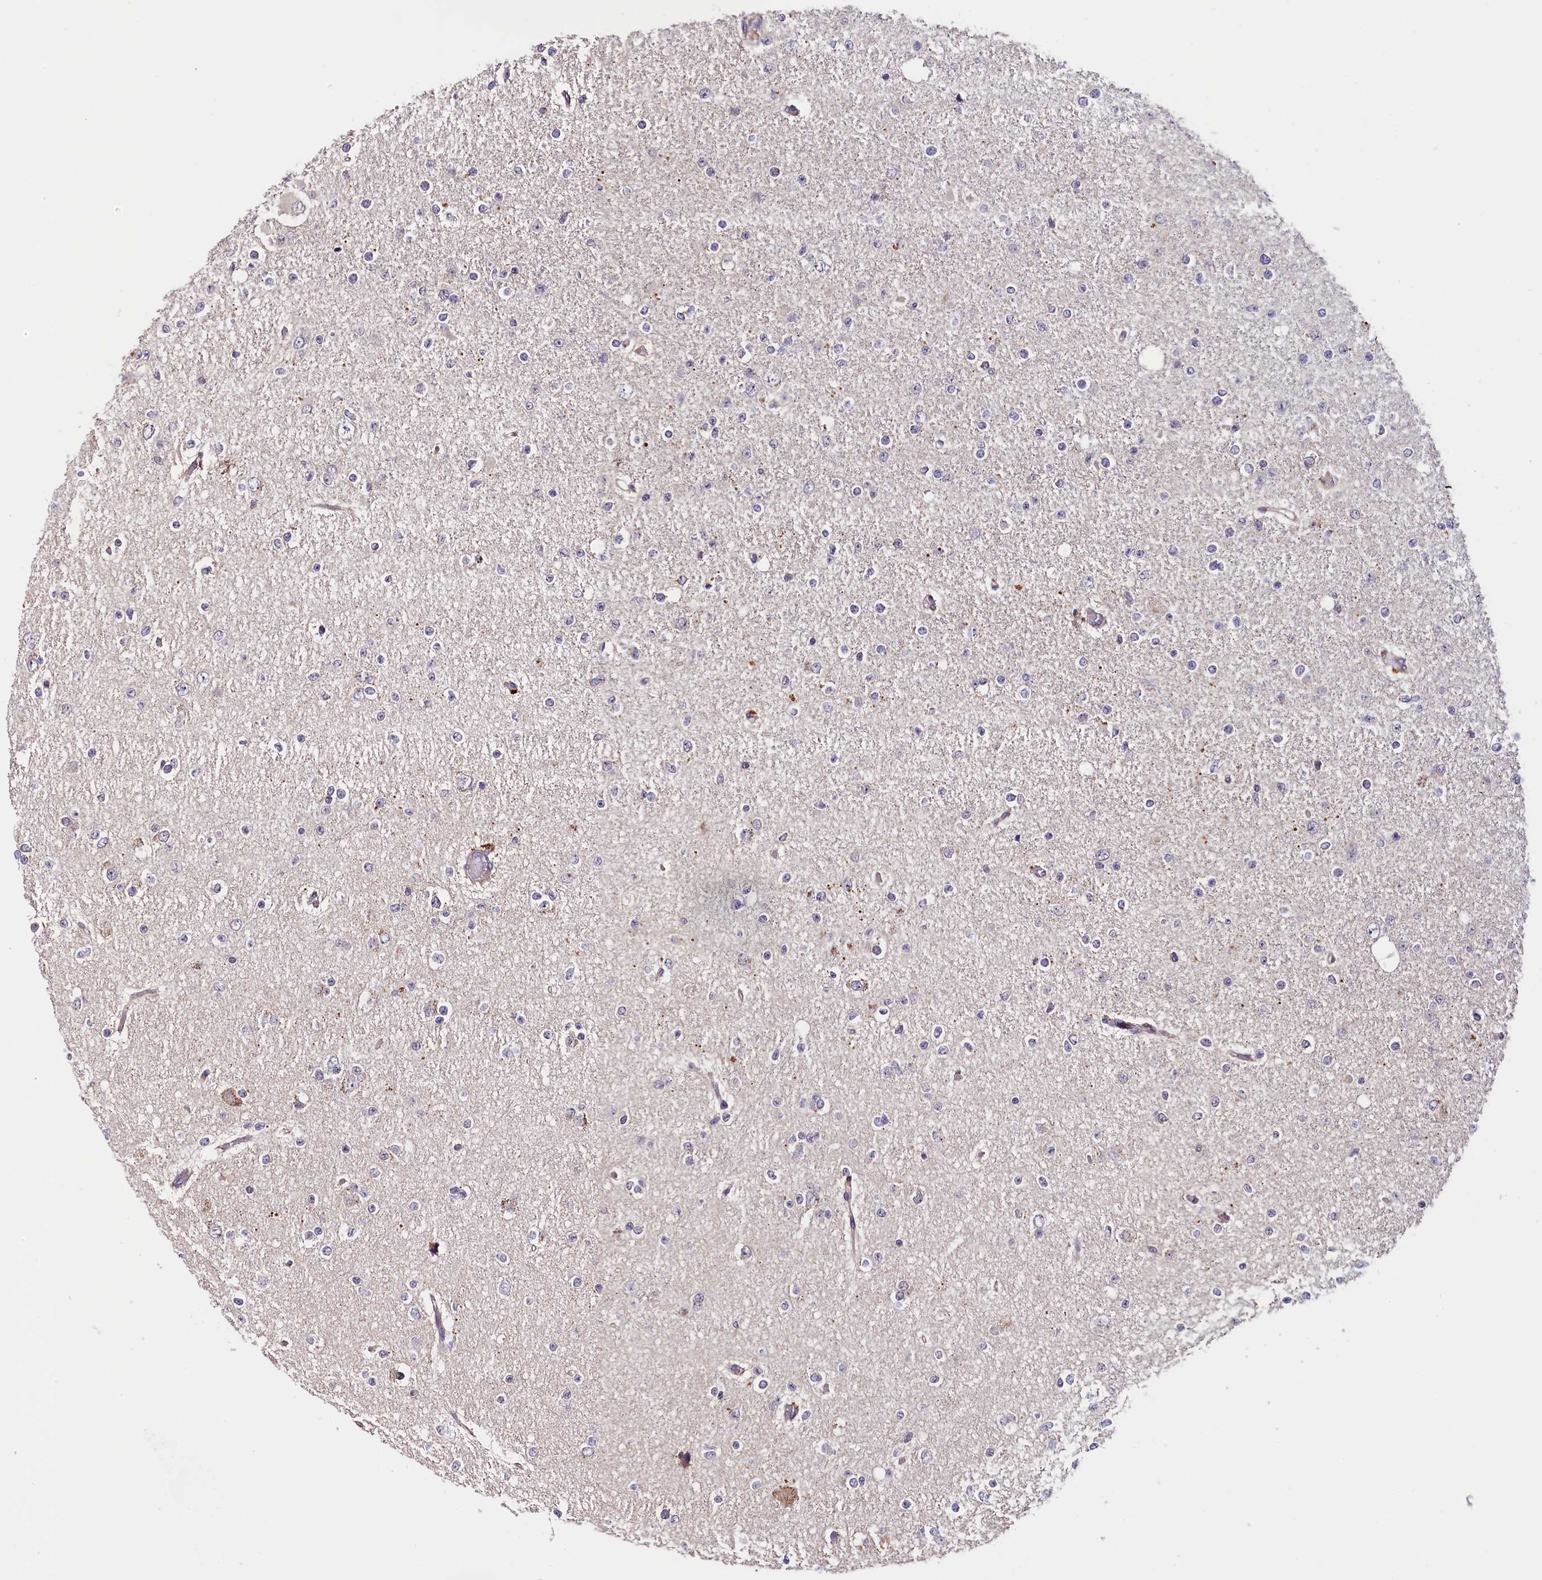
{"staining": {"intensity": "negative", "quantity": "none", "location": "none"}, "tissue": "glioma", "cell_type": "Tumor cells", "image_type": "cancer", "snomed": [{"axis": "morphology", "description": "Glioma, malignant, Low grade"}, {"axis": "topography", "description": "Brain"}], "caption": "Immunohistochemistry histopathology image of human malignant low-grade glioma stained for a protein (brown), which demonstrates no staining in tumor cells.", "gene": "CACNA1H", "patient": {"sex": "female", "age": 22}}